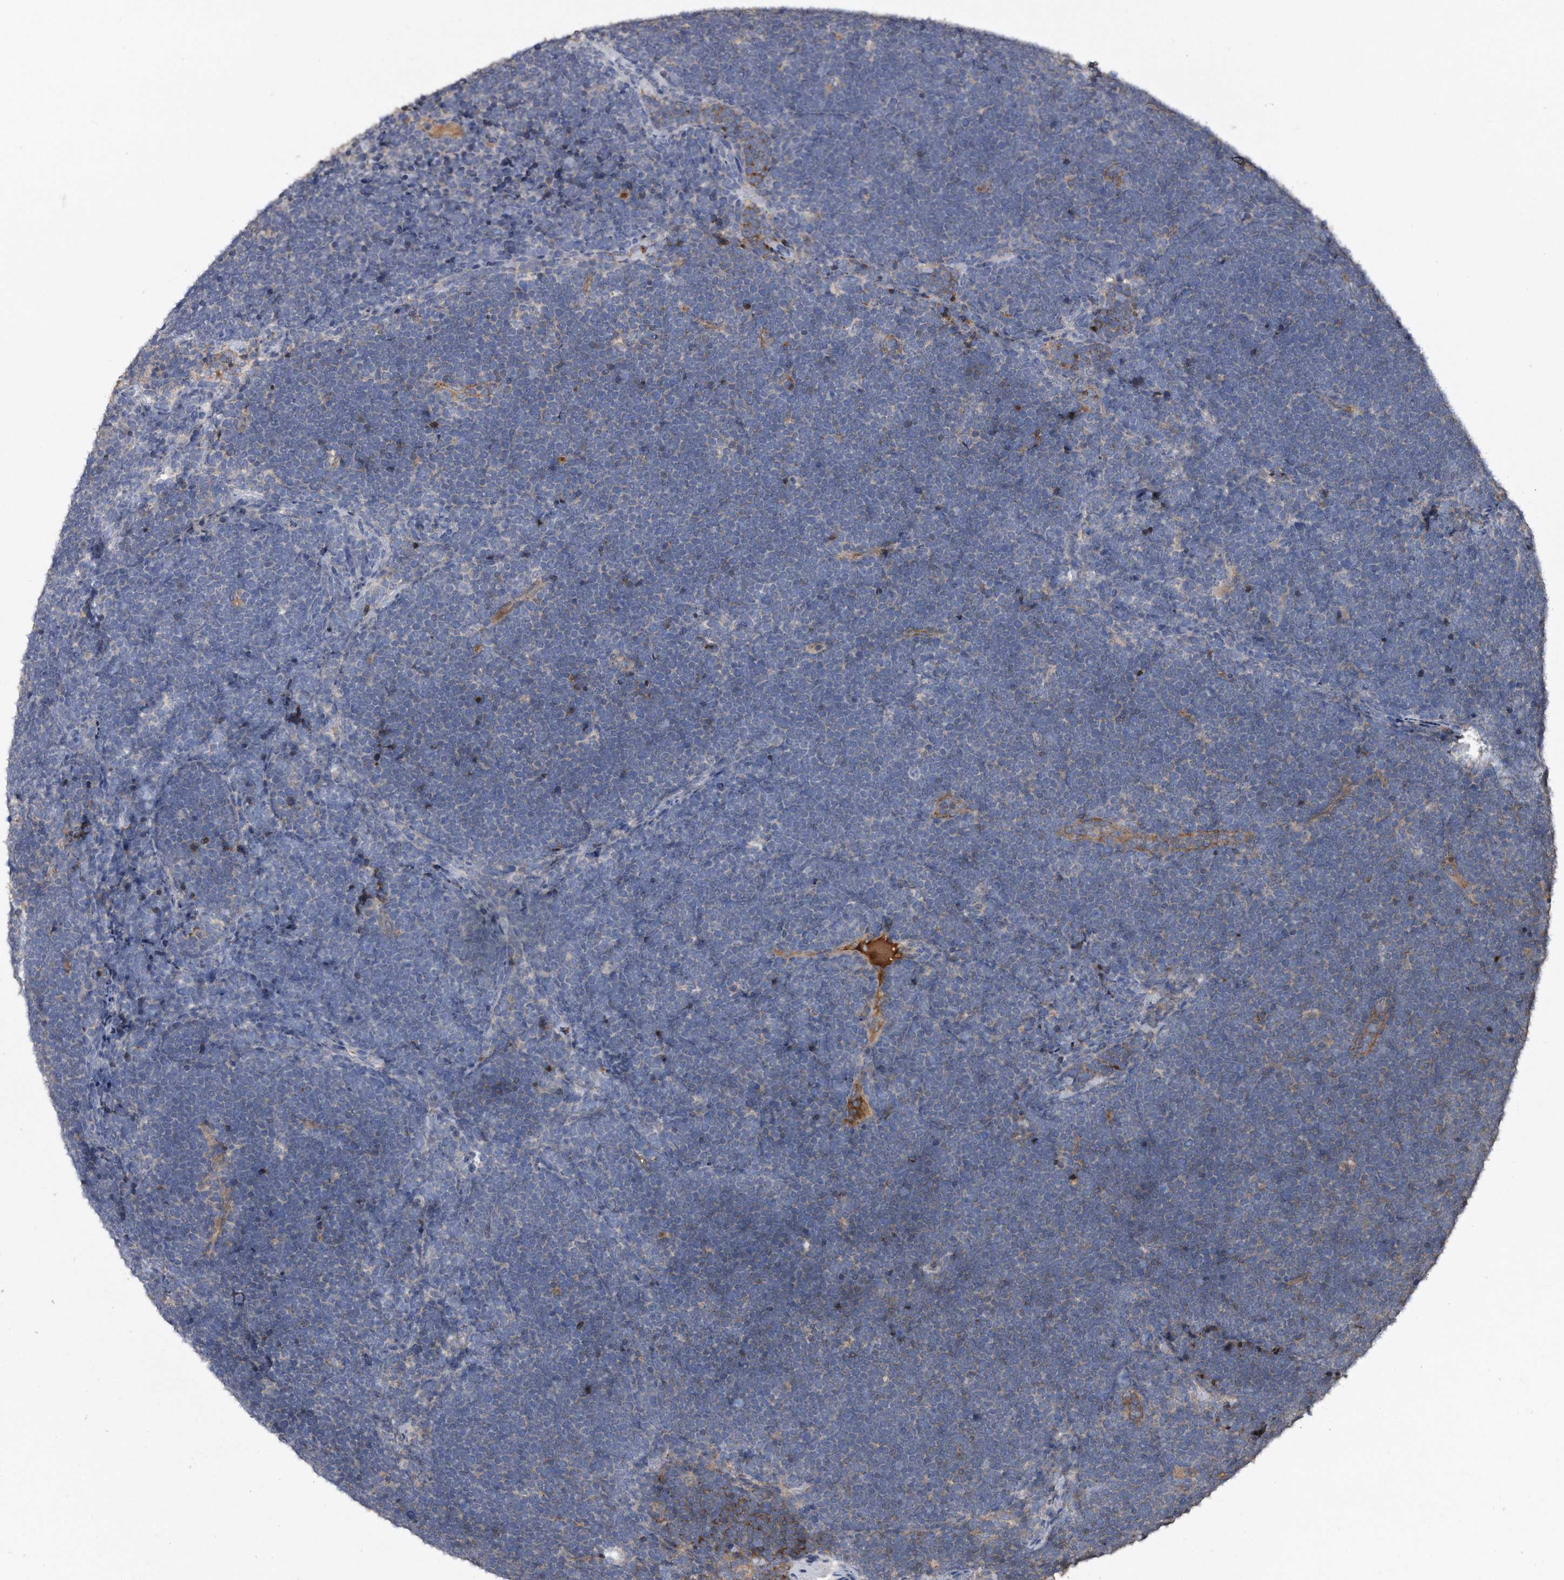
{"staining": {"intensity": "negative", "quantity": "none", "location": "none"}, "tissue": "lymphoma", "cell_type": "Tumor cells", "image_type": "cancer", "snomed": [{"axis": "morphology", "description": "Malignant lymphoma, non-Hodgkin's type, High grade"}, {"axis": "topography", "description": "Lymph node"}], "caption": "Lymphoma was stained to show a protein in brown. There is no significant expression in tumor cells.", "gene": "KCND3", "patient": {"sex": "male", "age": 13}}